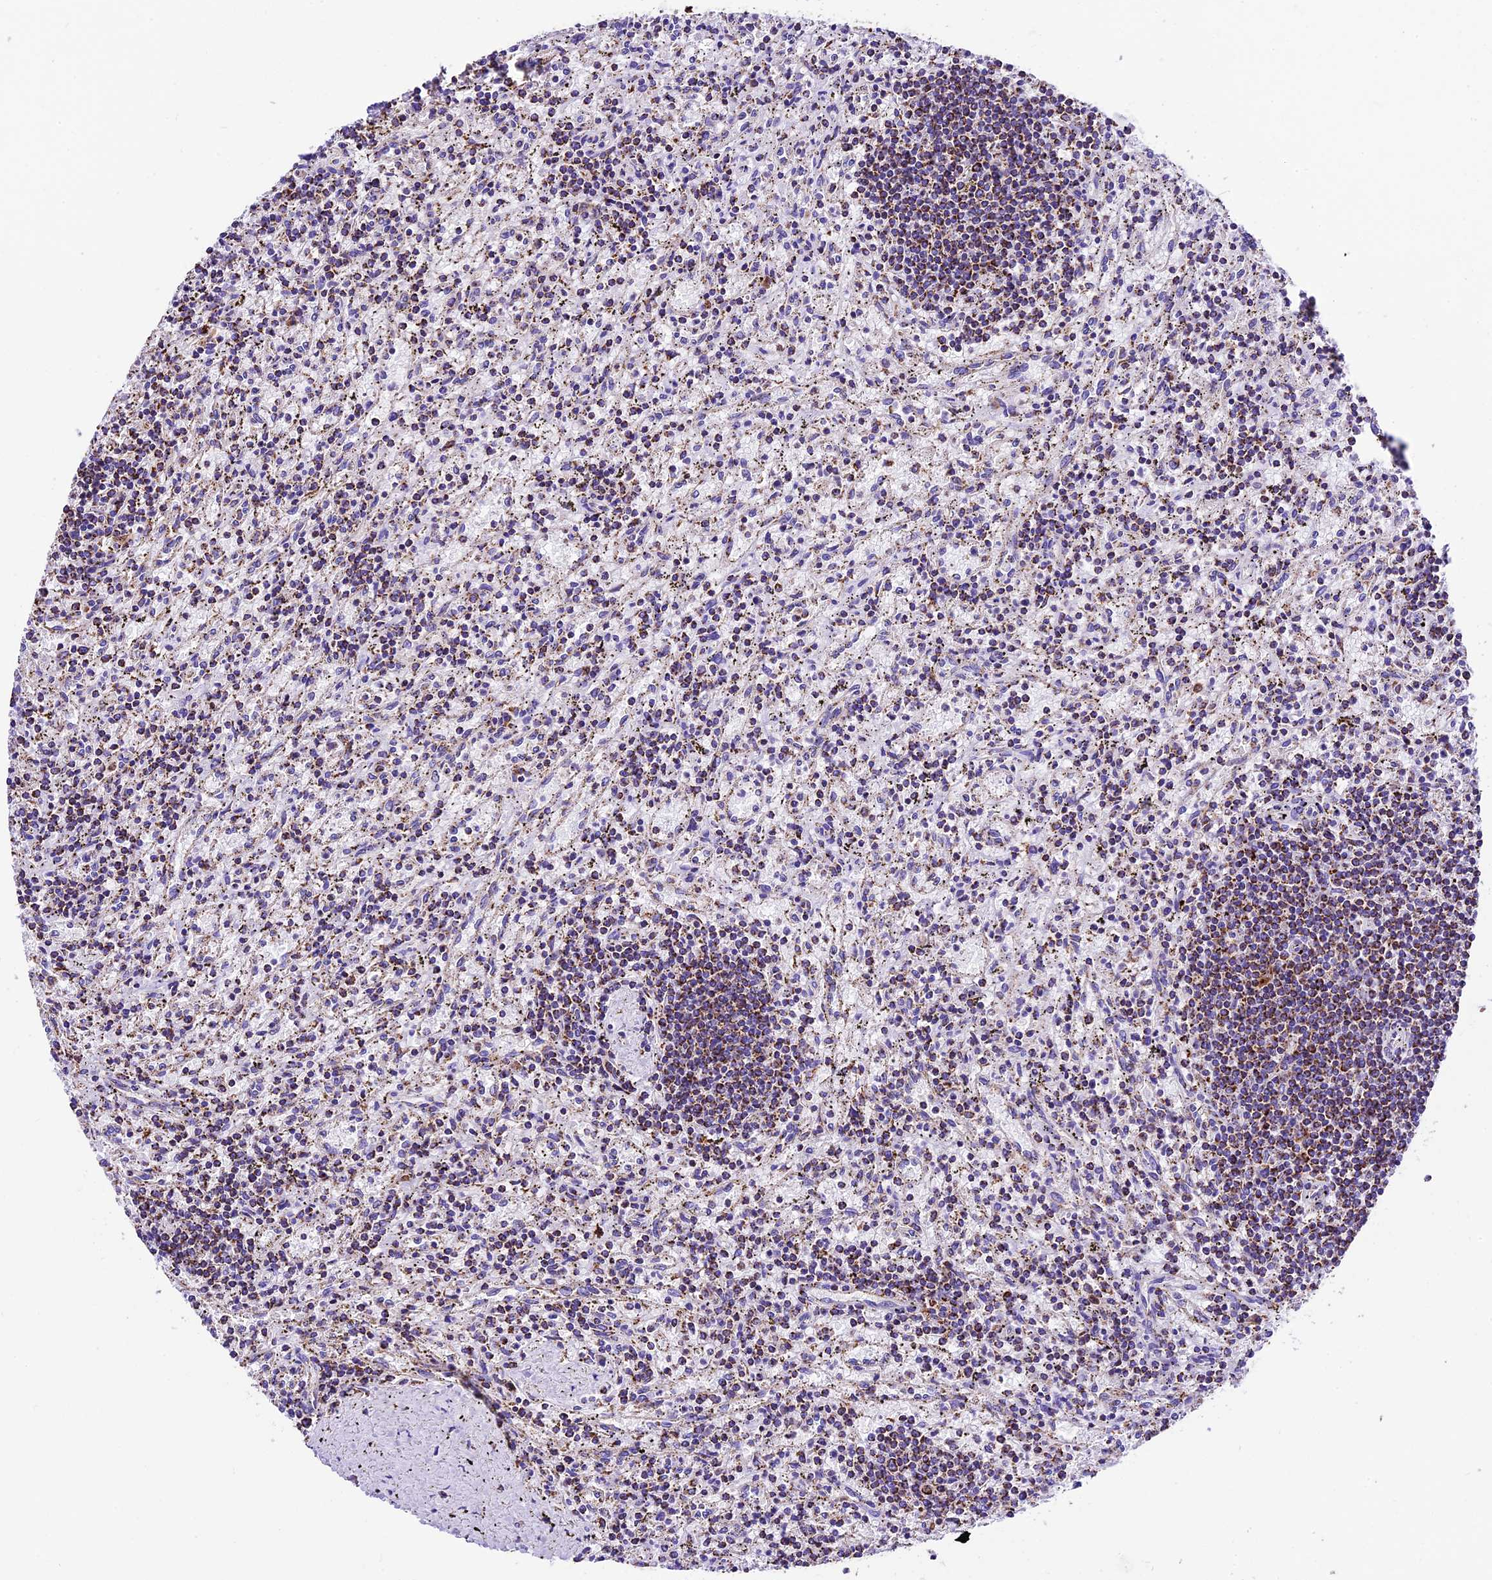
{"staining": {"intensity": "moderate", "quantity": ">75%", "location": "cytoplasmic/membranous"}, "tissue": "lymphoma", "cell_type": "Tumor cells", "image_type": "cancer", "snomed": [{"axis": "morphology", "description": "Malignant lymphoma, non-Hodgkin's type, Low grade"}, {"axis": "topography", "description": "Spleen"}], "caption": "Human lymphoma stained with a brown dye shows moderate cytoplasmic/membranous positive expression in approximately >75% of tumor cells.", "gene": "DCAF5", "patient": {"sex": "male", "age": 76}}